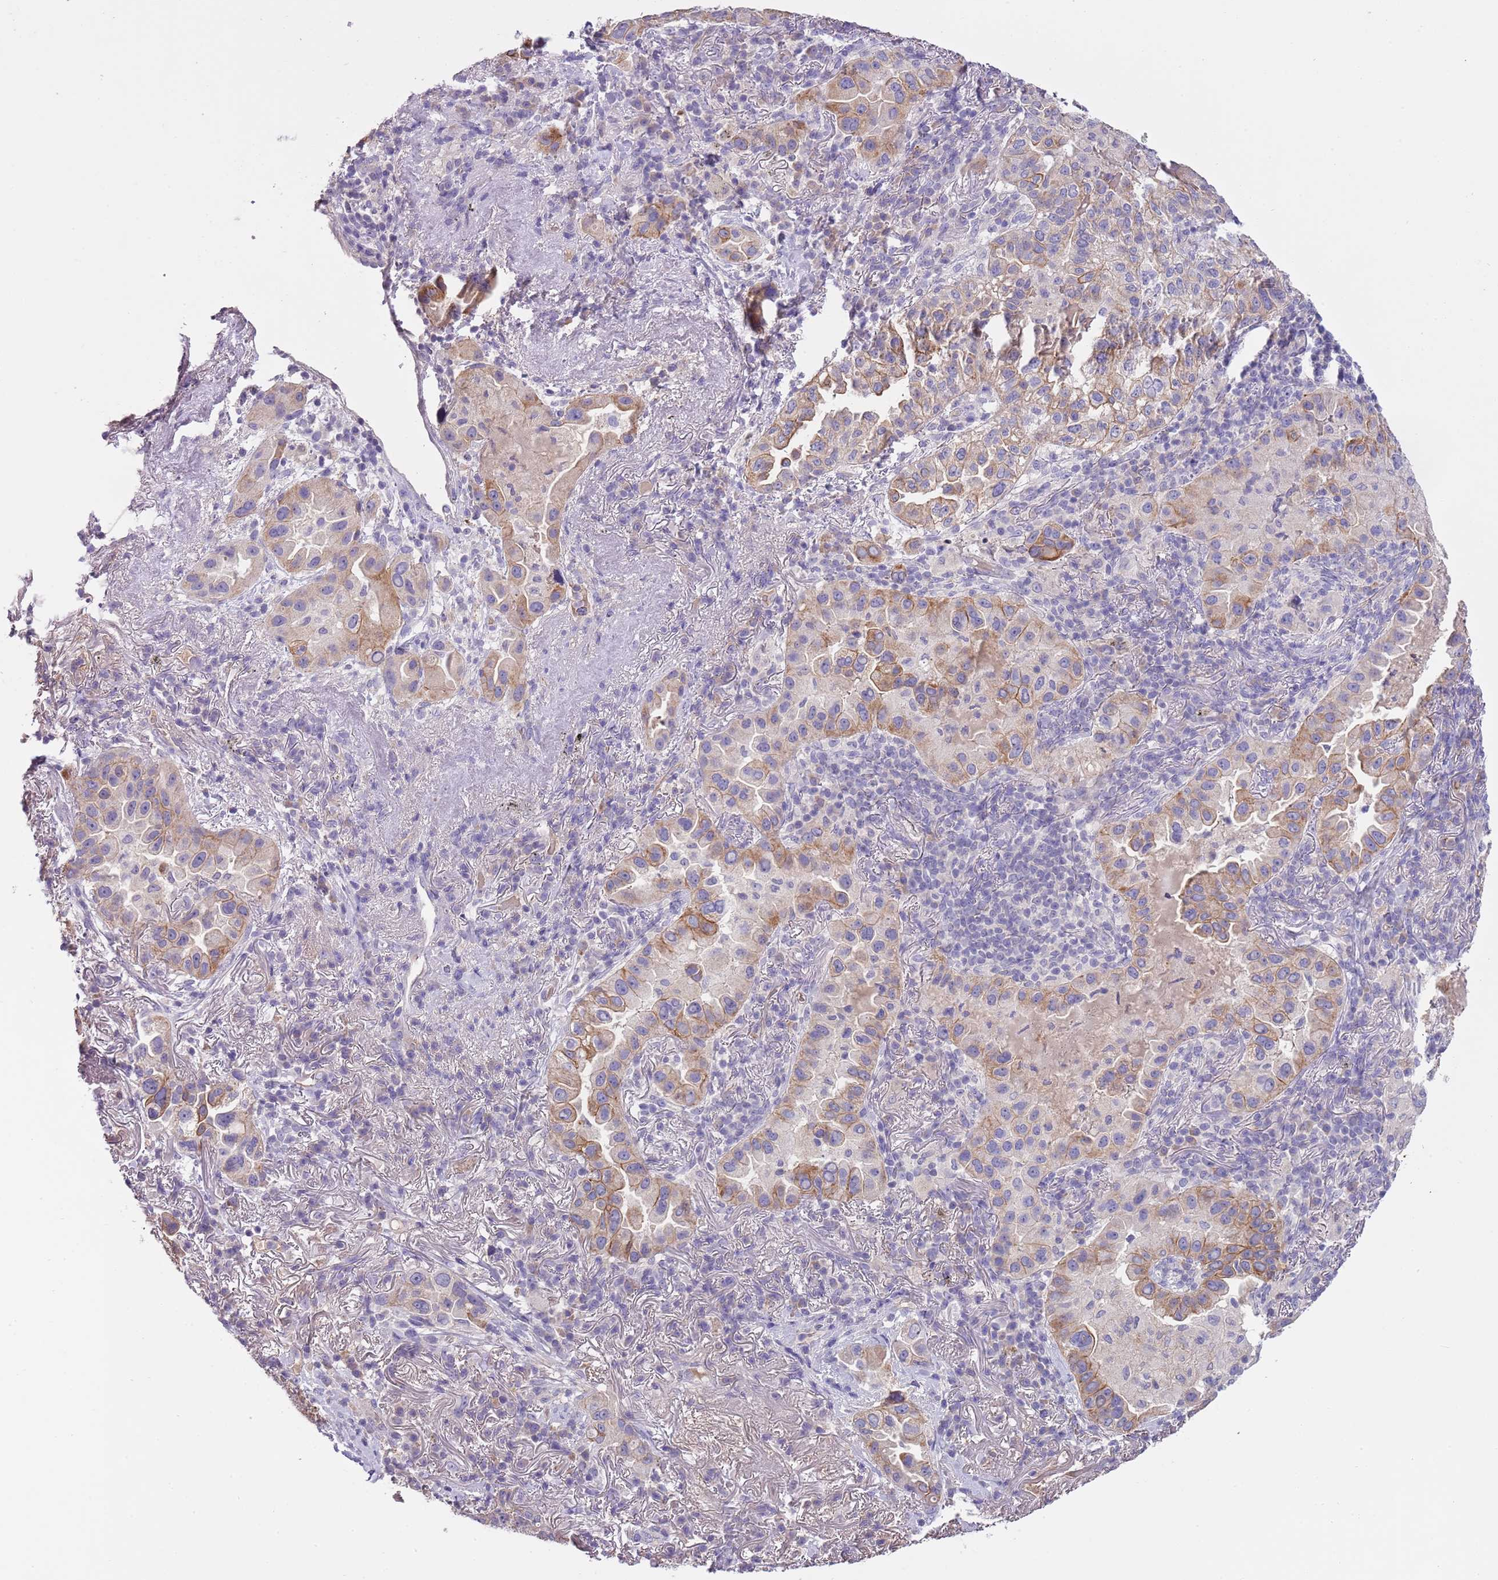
{"staining": {"intensity": "moderate", "quantity": "25%-75%", "location": "cytoplasmic/membranous"}, "tissue": "lung cancer", "cell_type": "Tumor cells", "image_type": "cancer", "snomed": [{"axis": "morphology", "description": "Adenocarcinoma, NOS"}, {"axis": "topography", "description": "Lung"}], "caption": "DAB (3,3'-diaminobenzidine) immunohistochemical staining of lung adenocarcinoma demonstrates moderate cytoplasmic/membranous protein positivity in about 25%-75% of tumor cells. The staining is performed using DAB (3,3'-diaminobenzidine) brown chromogen to label protein expression. The nuclei are counter-stained blue using hematoxylin.", "gene": "HES3", "patient": {"sex": "female", "age": 69}}